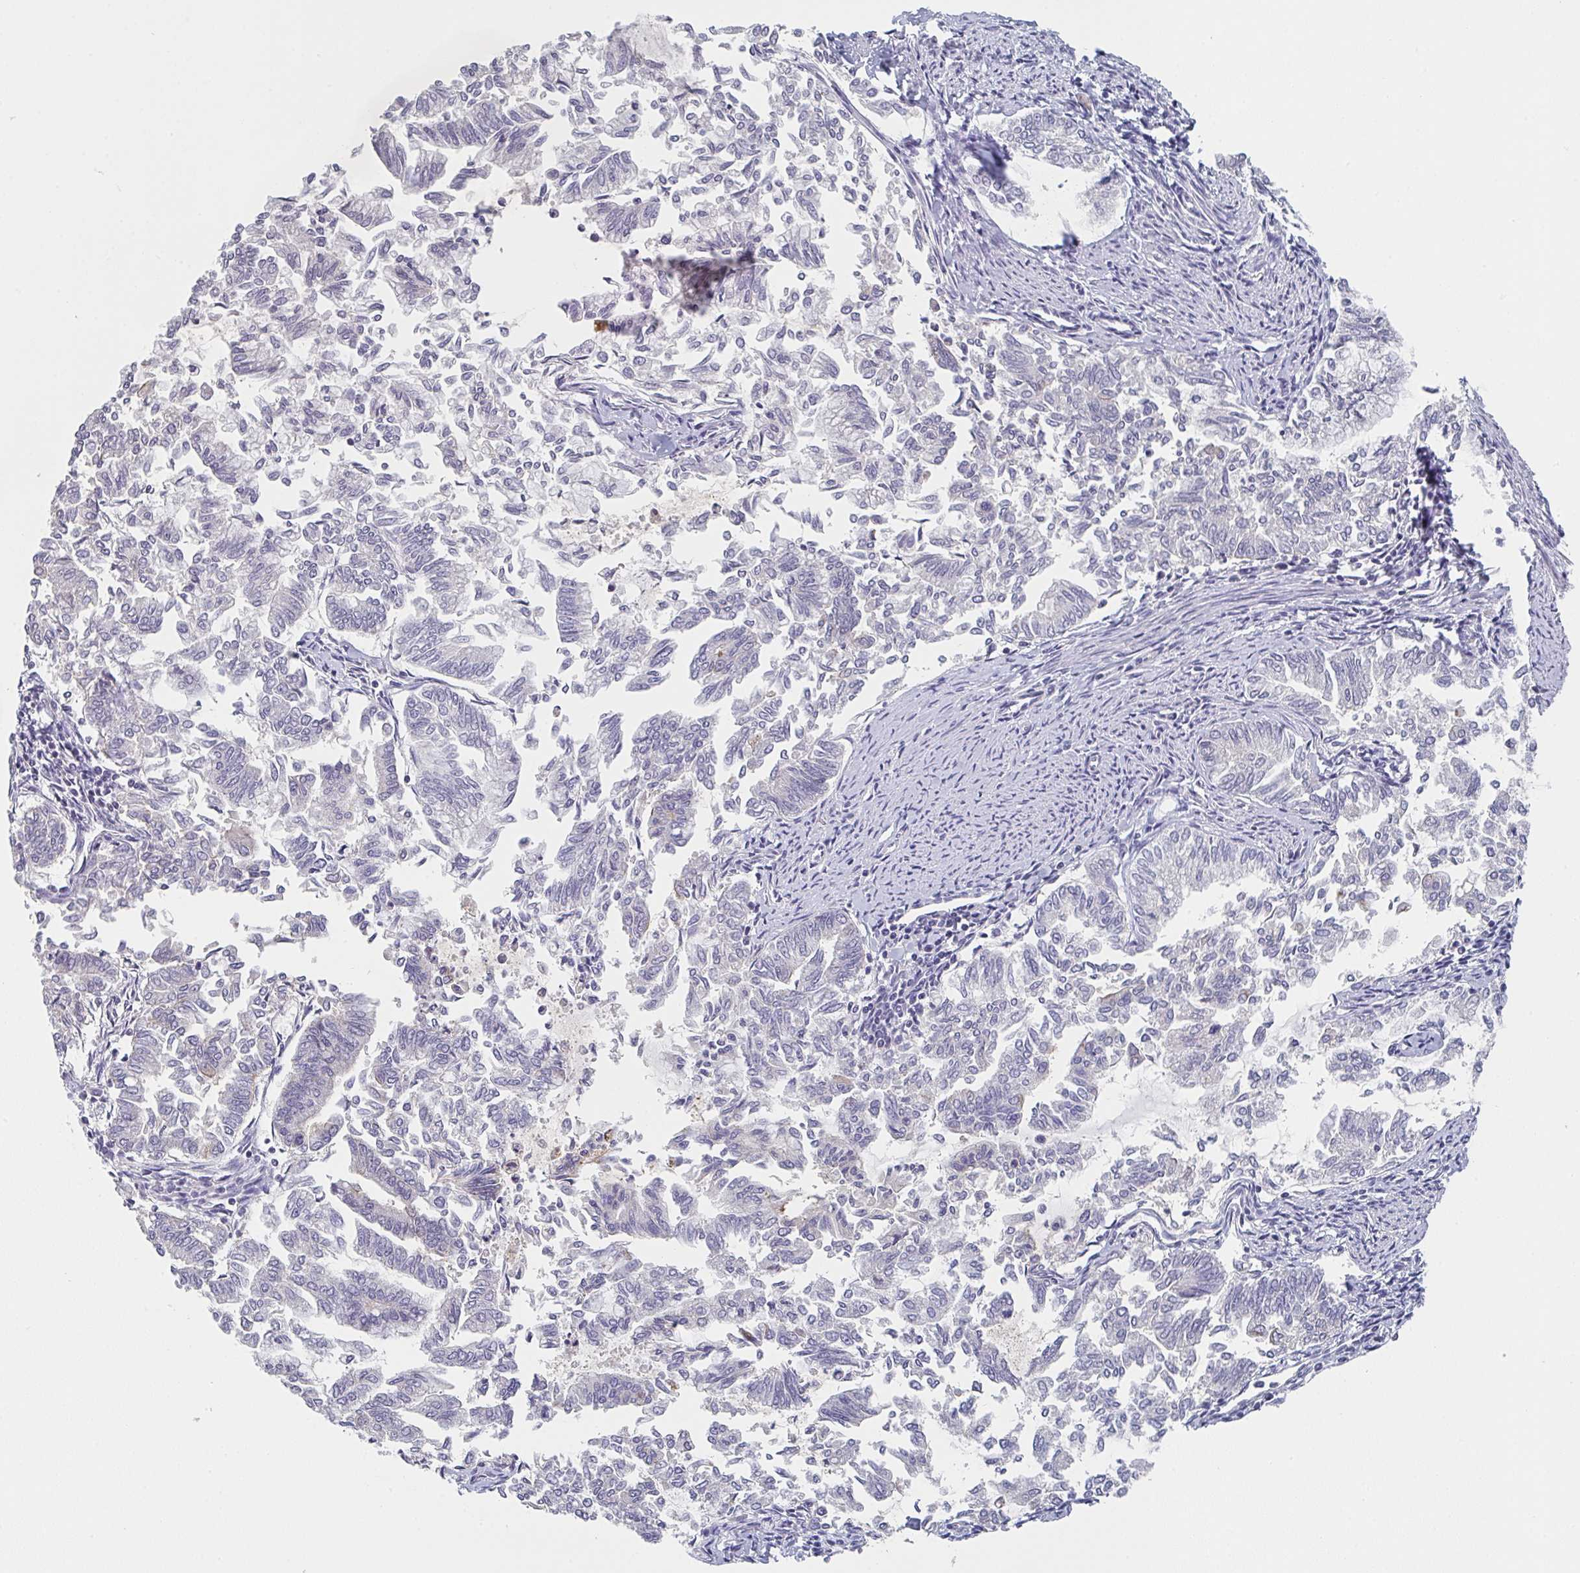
{"staining": {"intensity": "negative", "quantity": "none", "location": "none"}, "tissue": "endometrial cancer", "cell_type": "Tumor cells", "image_type": "cancer", "snomed": [{"axis": "morphology", "description": "Adenocarcinoma, NOS"}, {"axis": "topography", "description": "Endometrium"}], "caption": "IHC micrograph of neoplastic tissue: endometrial adenocarcinoma stained with DAB (3,3'-diaminobenzidine) shows no significant protein positivity in tumor cells.", "gene": "CHMP5", "patient": {"sex": "female", "age": 79}}